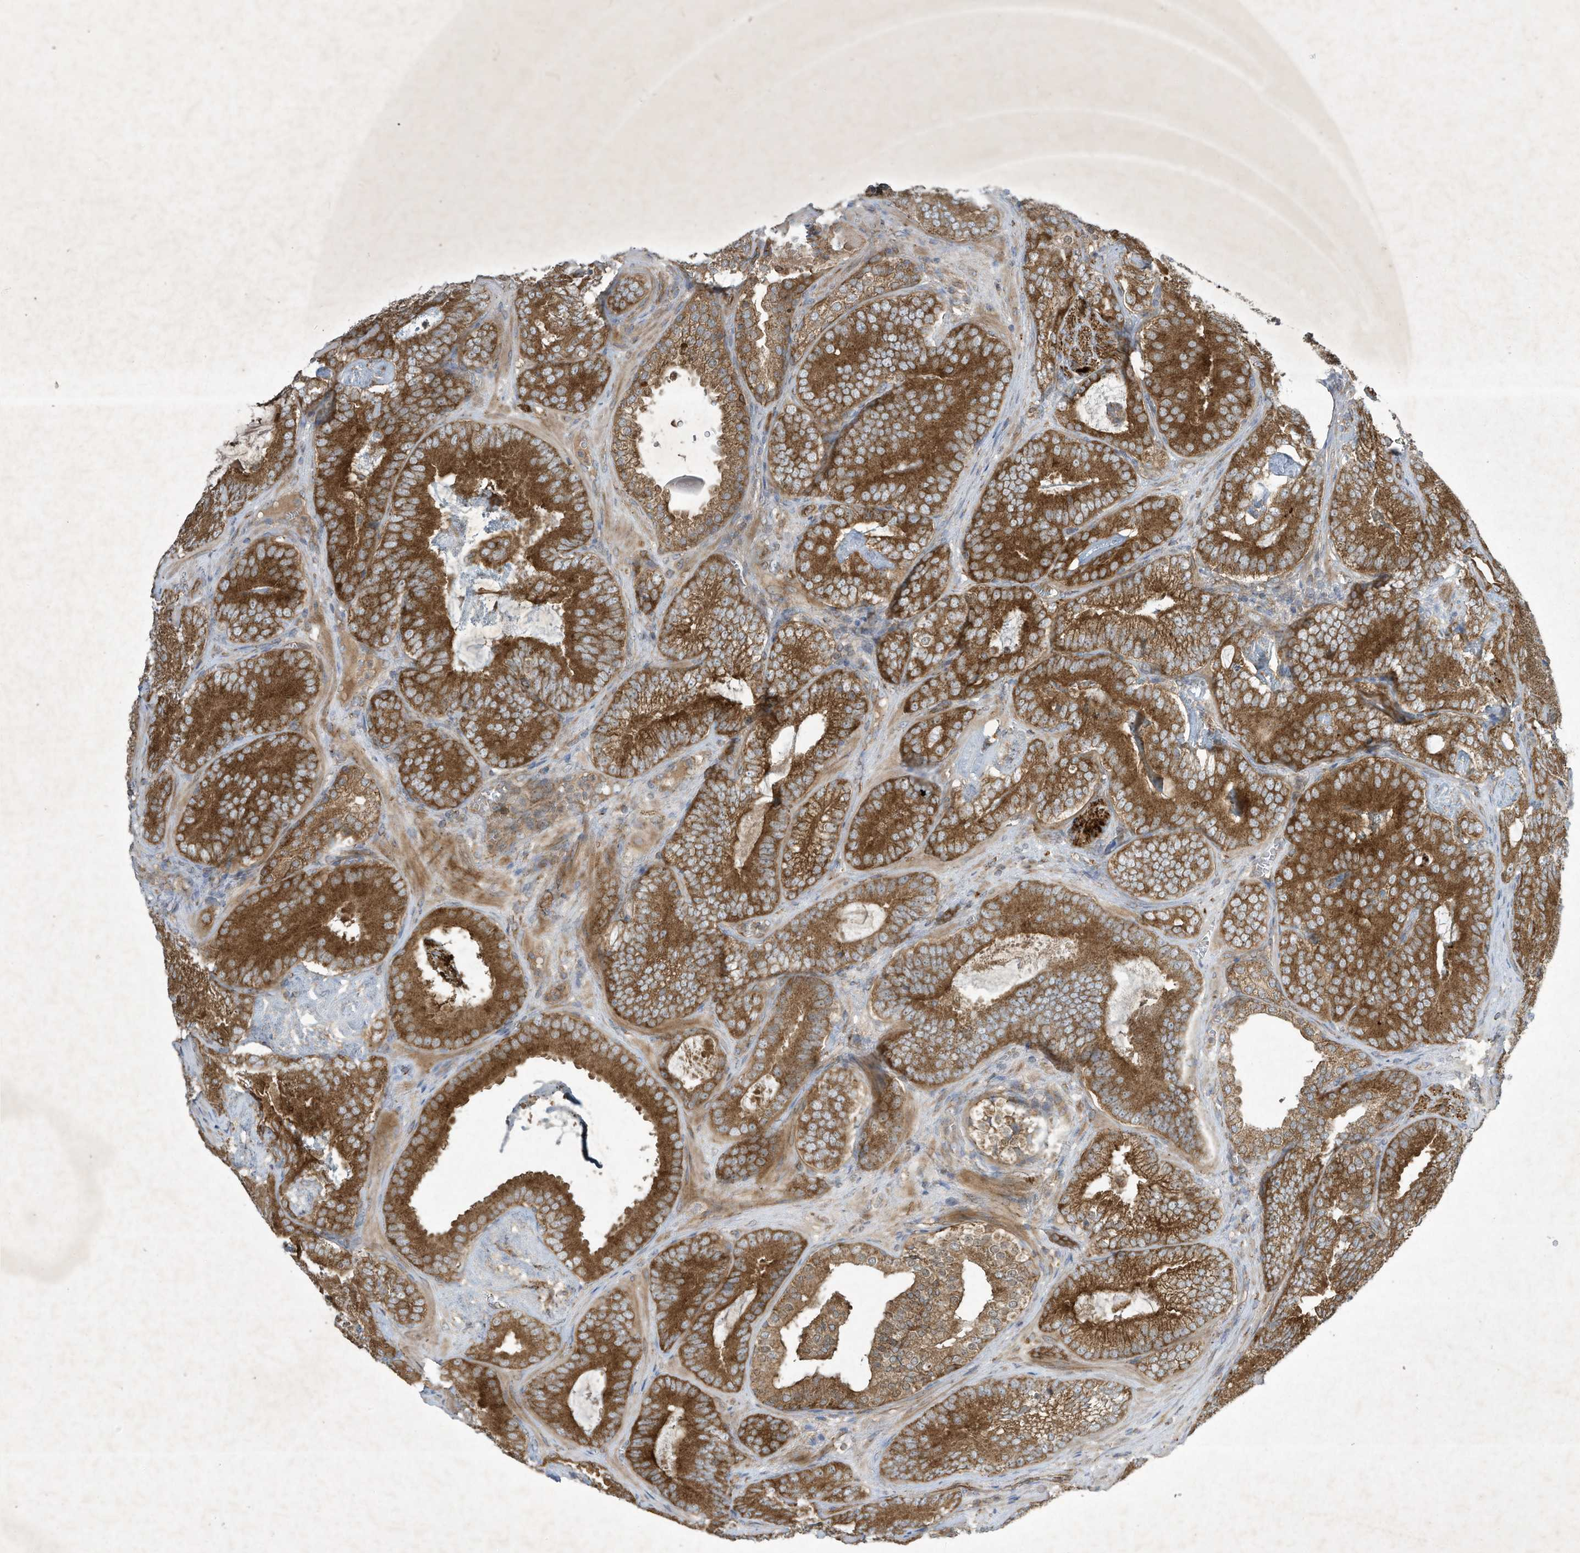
{"staining": {"intensity": "strong", "quantity": ">75%", "location": "cytoplasmic/membranous"}, "tissue": "prostate cancer", "cell_type": "Tumor cells", "image_type": "cancer", "snomed": [{"axis": "morphology", "description": "Adenocarcinoma, High grade"}, {"axis": "topography", "description": "Prostate"}], "caption": "Prostate cancer (high-grade adenocarcinoma) stained for a protein (brown) exhibits strong cytoplasmic/membranous positive positivity in approximately >75% of tumor cells.", "gene": "SYNJ2", "patient": {"sex": "male", "age": 66}}